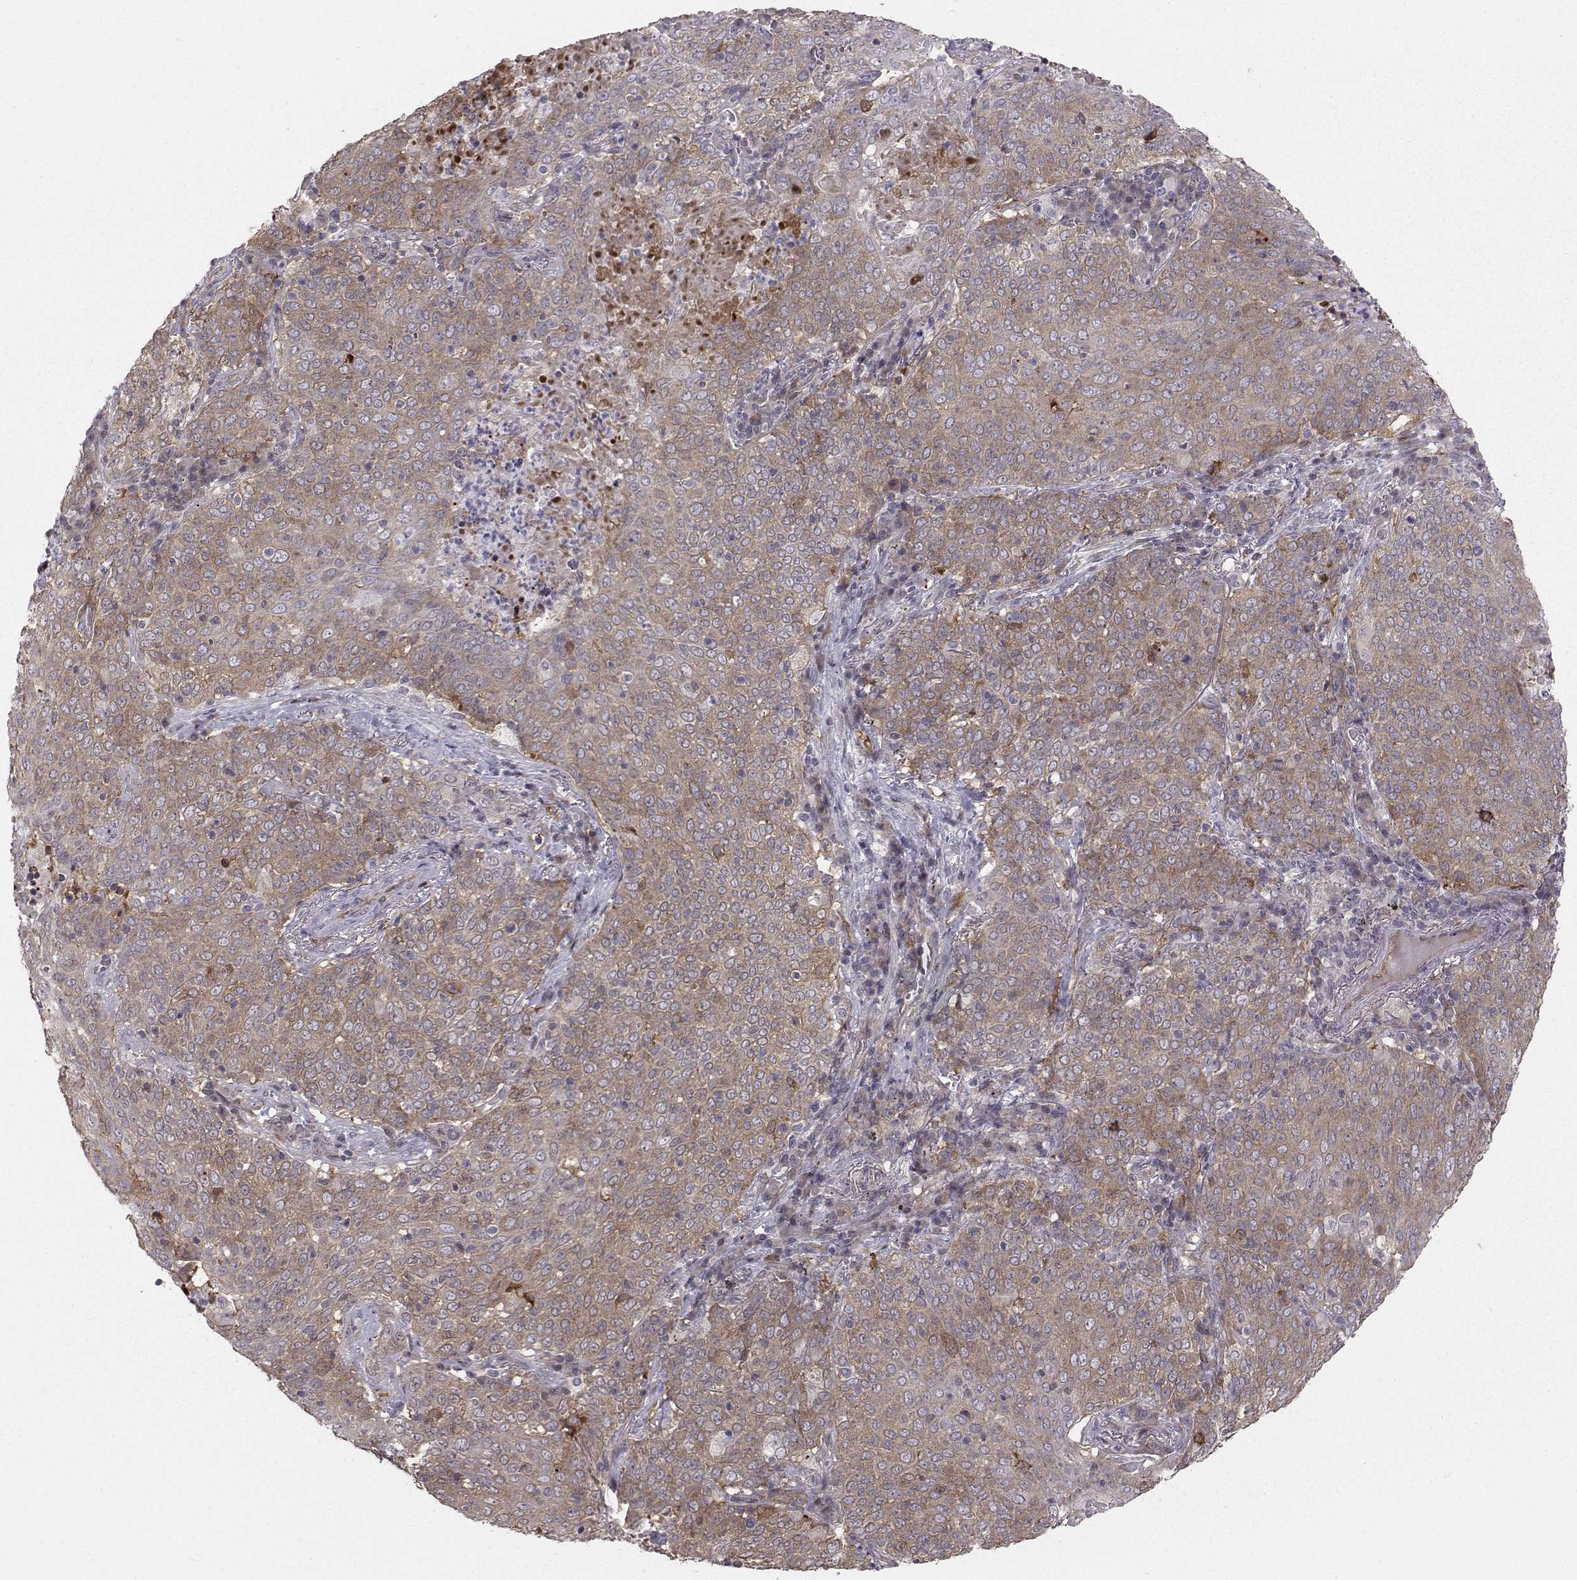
{"staining": {"intensity": "weak", "quantity": ">75%", "location": "cytoplasmic/membranous"}, "tissue": "lung cancer", "cell_type": "Tumor cells", "image_type": "cancer", "snomed": [{"axis": "morphology", "description": "Squamous cell carcinoma, NOS"}, {"axis": "topography", "description": "Lung"}], "caption": "Brown immunohistochemical staining in human squamous cell carcinoma (lung) displays weak cytoplasmic/membranous expression in approximately >75% of tumor cells.", "gene": "HSP90AB1", "patient": {"sex": "male", "age": 82}}